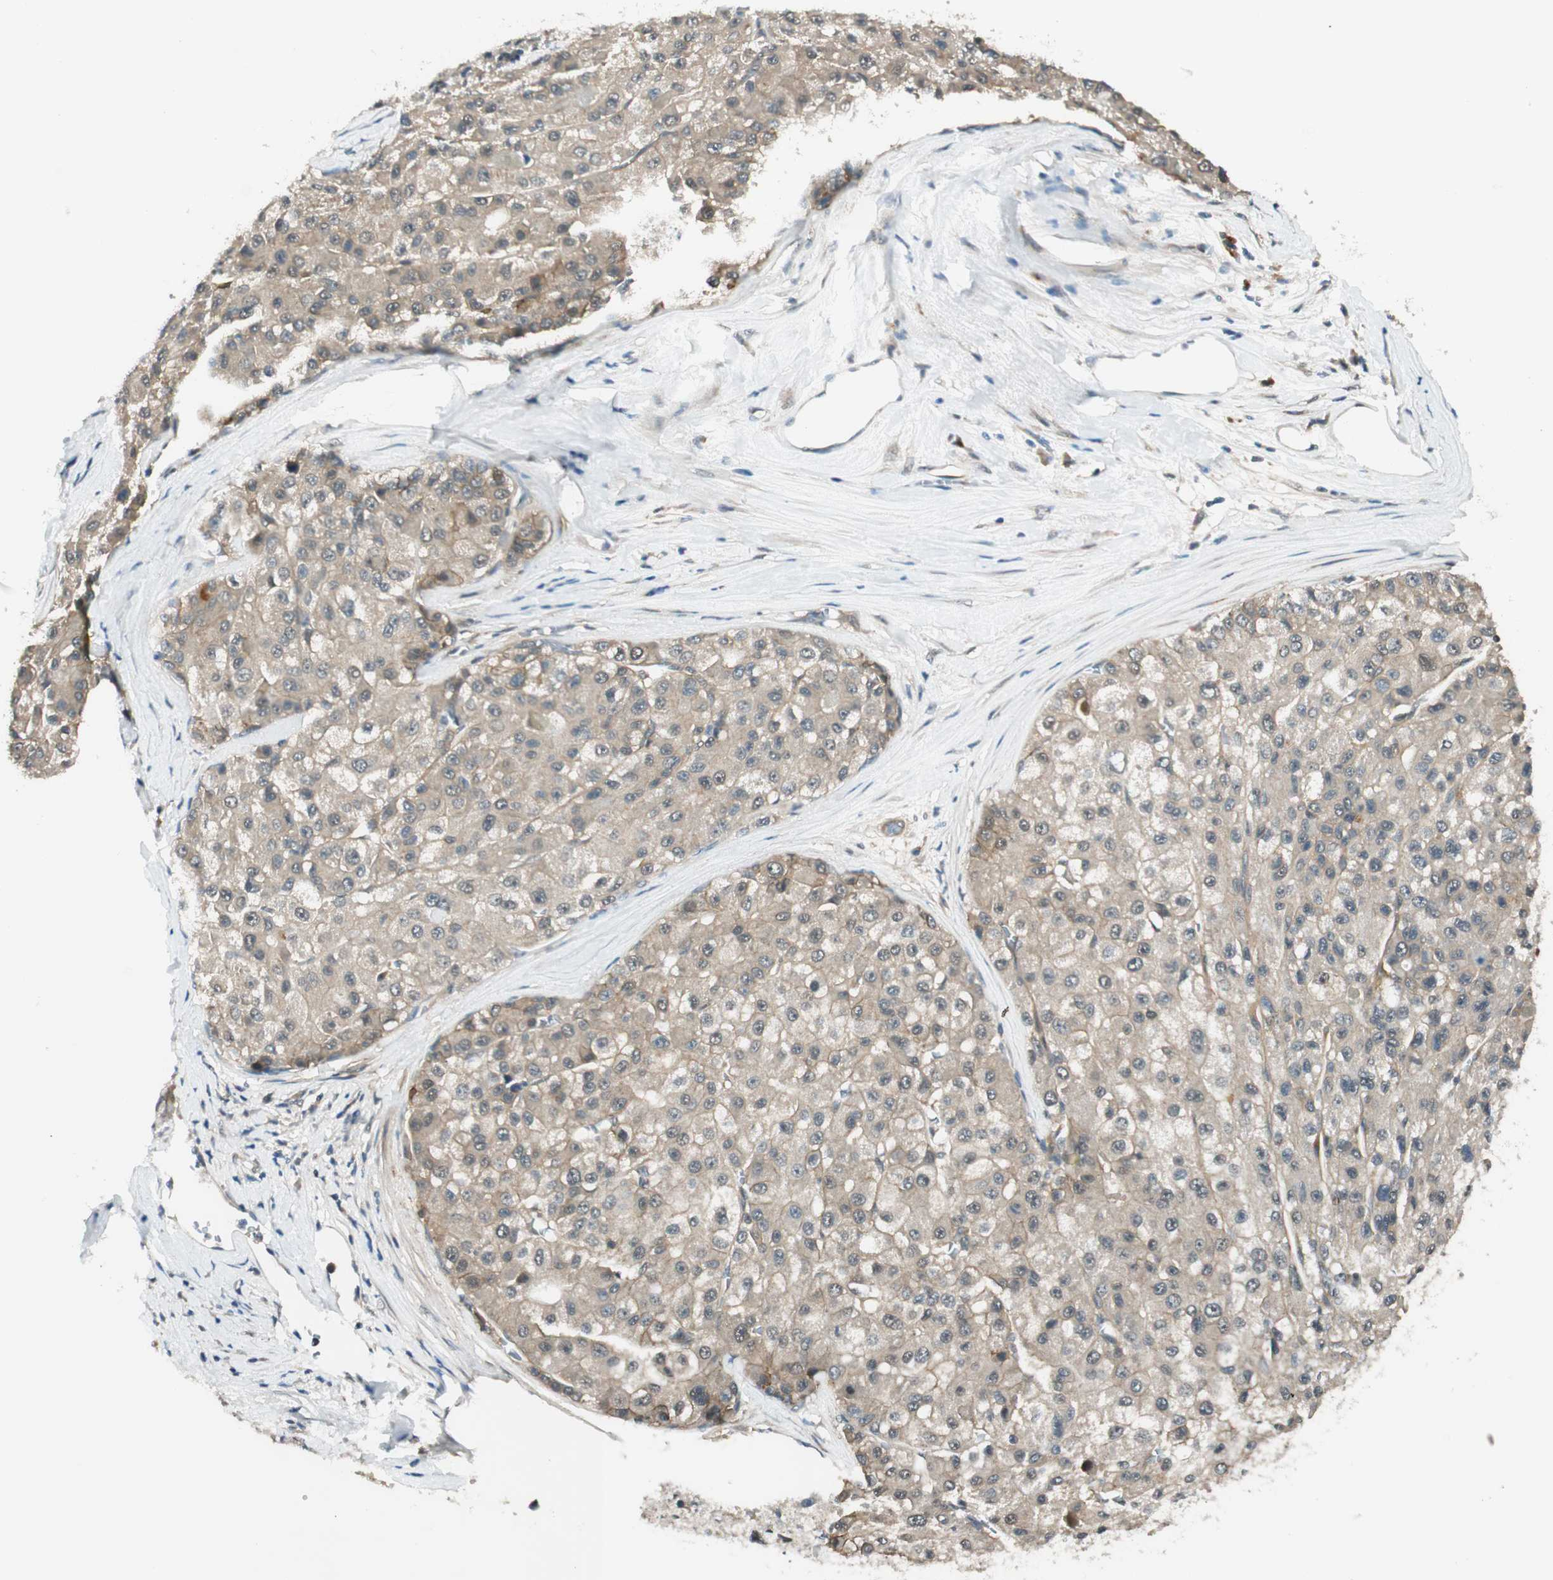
{"staining": {"intensity": "weak", "quantity": "25%-75%", "location": "cytoplasmic/membranous"}, "tissue": "liver cancer", "cell_type": "Tumor cells", "image_type": "cancer", "snomed": [{"axis": "morphology", "description": "Carcinoma, Hepatocellular, NOS"}, {"axis": "topography", "description": "Liver"}], "caption": "High-magnification brightfield microscopy of liver hepatocellular carcinoma stained with DAB (brown) and counterstained with hematoxylin (blue). tumor cells exhibit weak cytoplasmic/membranous positivity is present in approximately25%-75% of cells. (IHC, brightfield microscopy, high magnification).", "gene": "PSMD8", "patient": {"sex": "male", "age": 80}}